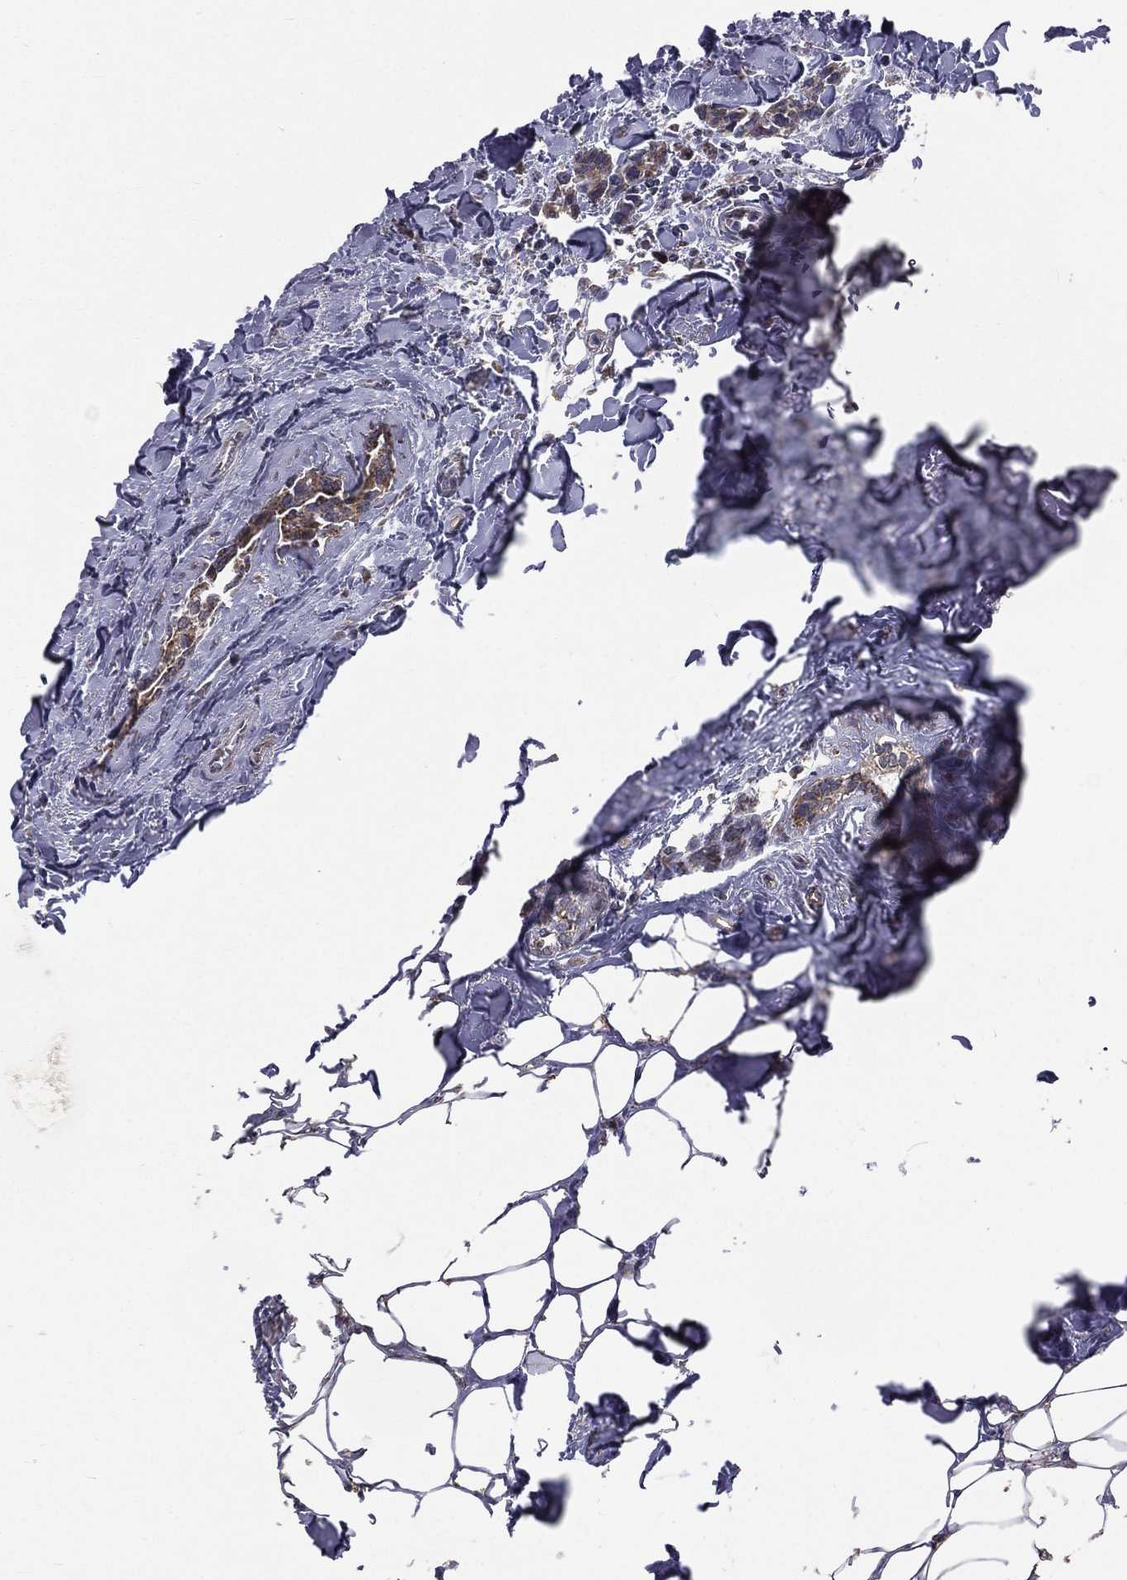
{"staining": {"intensity": "moderate", "quantity": "<25%", "location": "cytoplasmic/membranous"}, "tissue": "breast cancer", "cell_type": "Tumor cells", "image_type": "cancer", "snomed": [{"axis": "morphology", "description": "Duct carcinoma"}, {"axis": "topography", "description": "Breast"}], "caption": "DAB (3,3'-diaminobenzidine) immunohistochemical staining of intraductal carcinoma (breast) displays moderate cytoplasmic/membranous protein positivity in approximately <25% of tumor cells.", "gene": "MRPL46", "patient": {"sex": "female", "age": 83}}